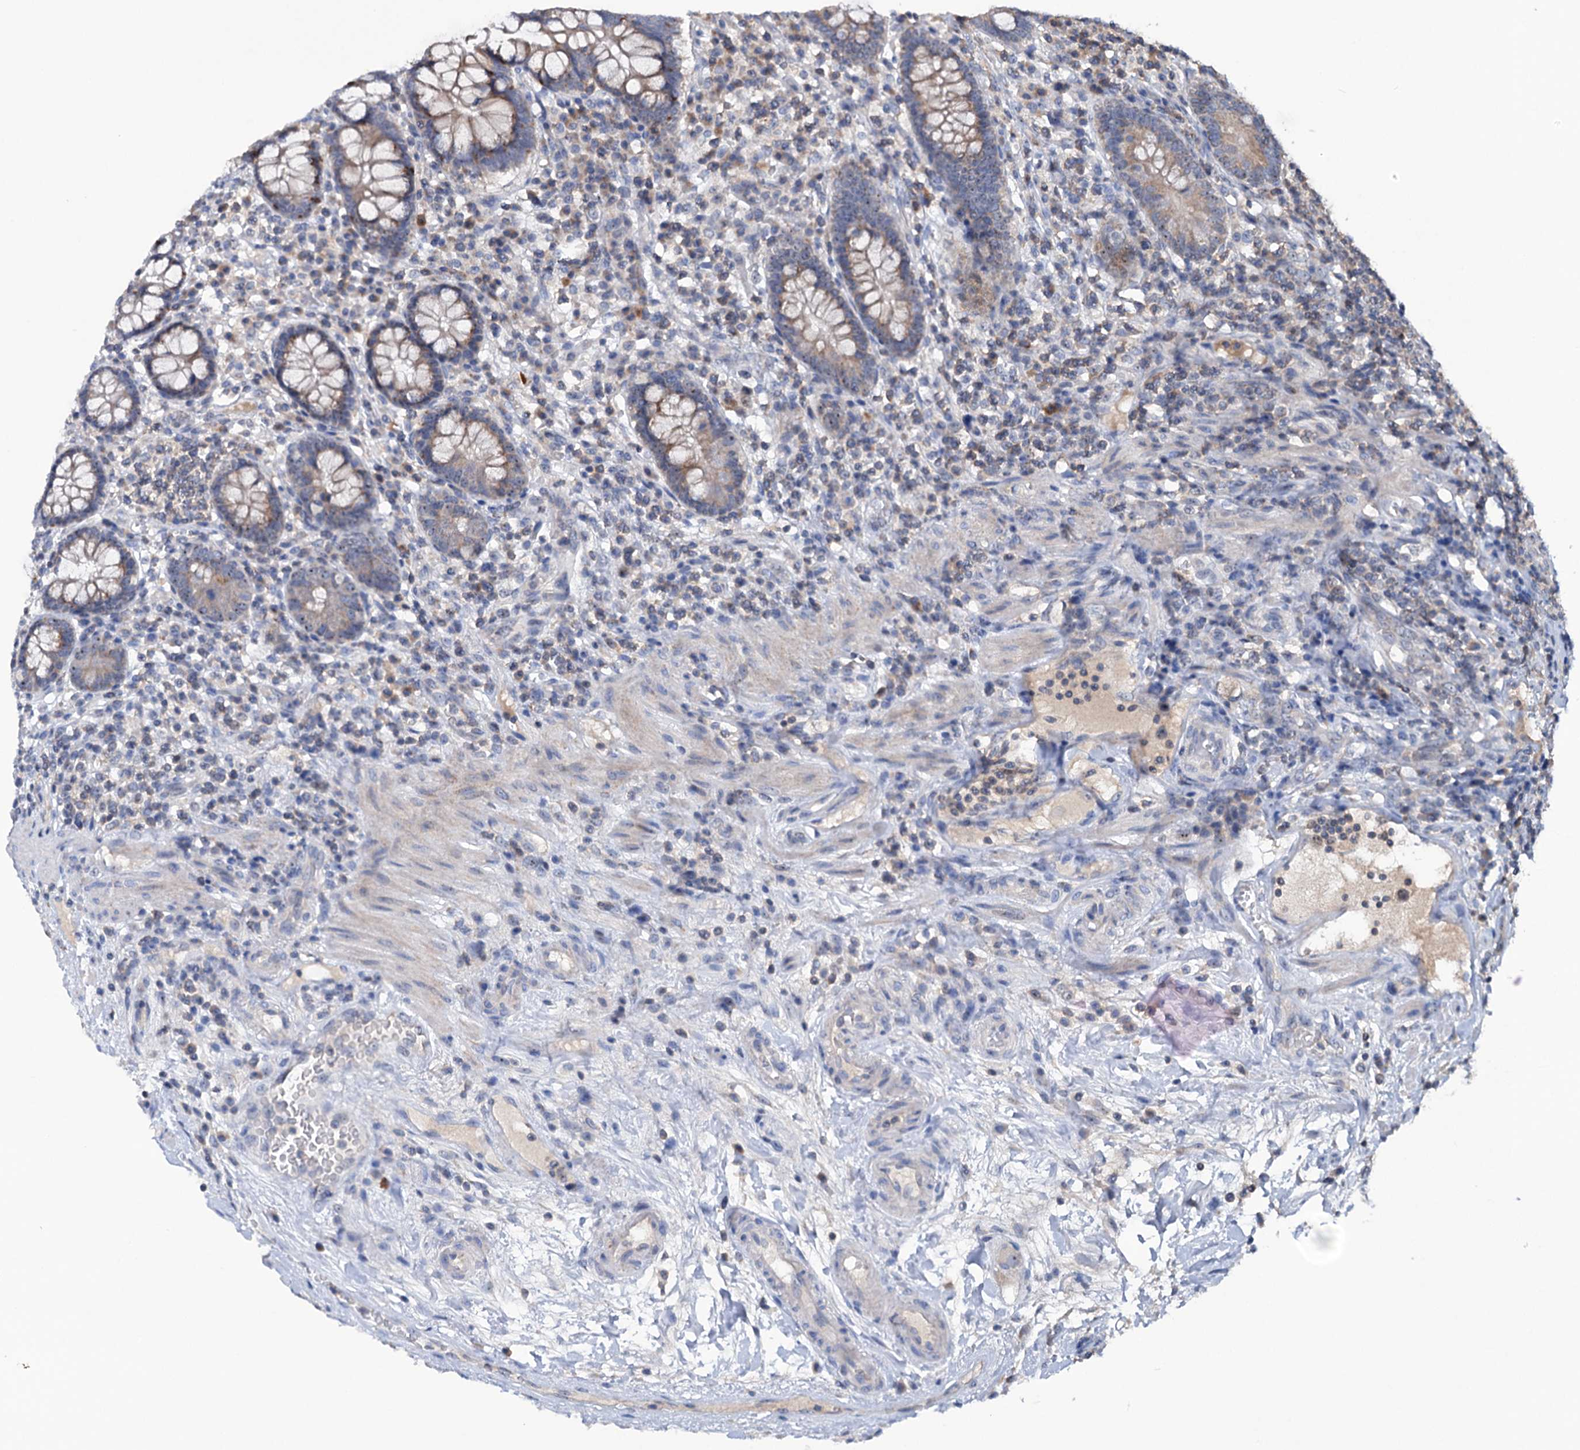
{"staining": {"intensity": "negative", "quantity": "none", "location": "none"}, "tissue": "colon", "cell_type": "Endothelial cells", "image_type": "normal", "snomed": [{"axis": "morphology", "description": "Normal tissue, NOS"}, {"axis": "topography", "description": "Colon"}], "caption": "An image of colon stained for a protein exhibits no brown staining in endothelial cells. Nuclei are stained in blue.", "gene": "HTR3B", "patient": {"sex": "female", "age": 79}}